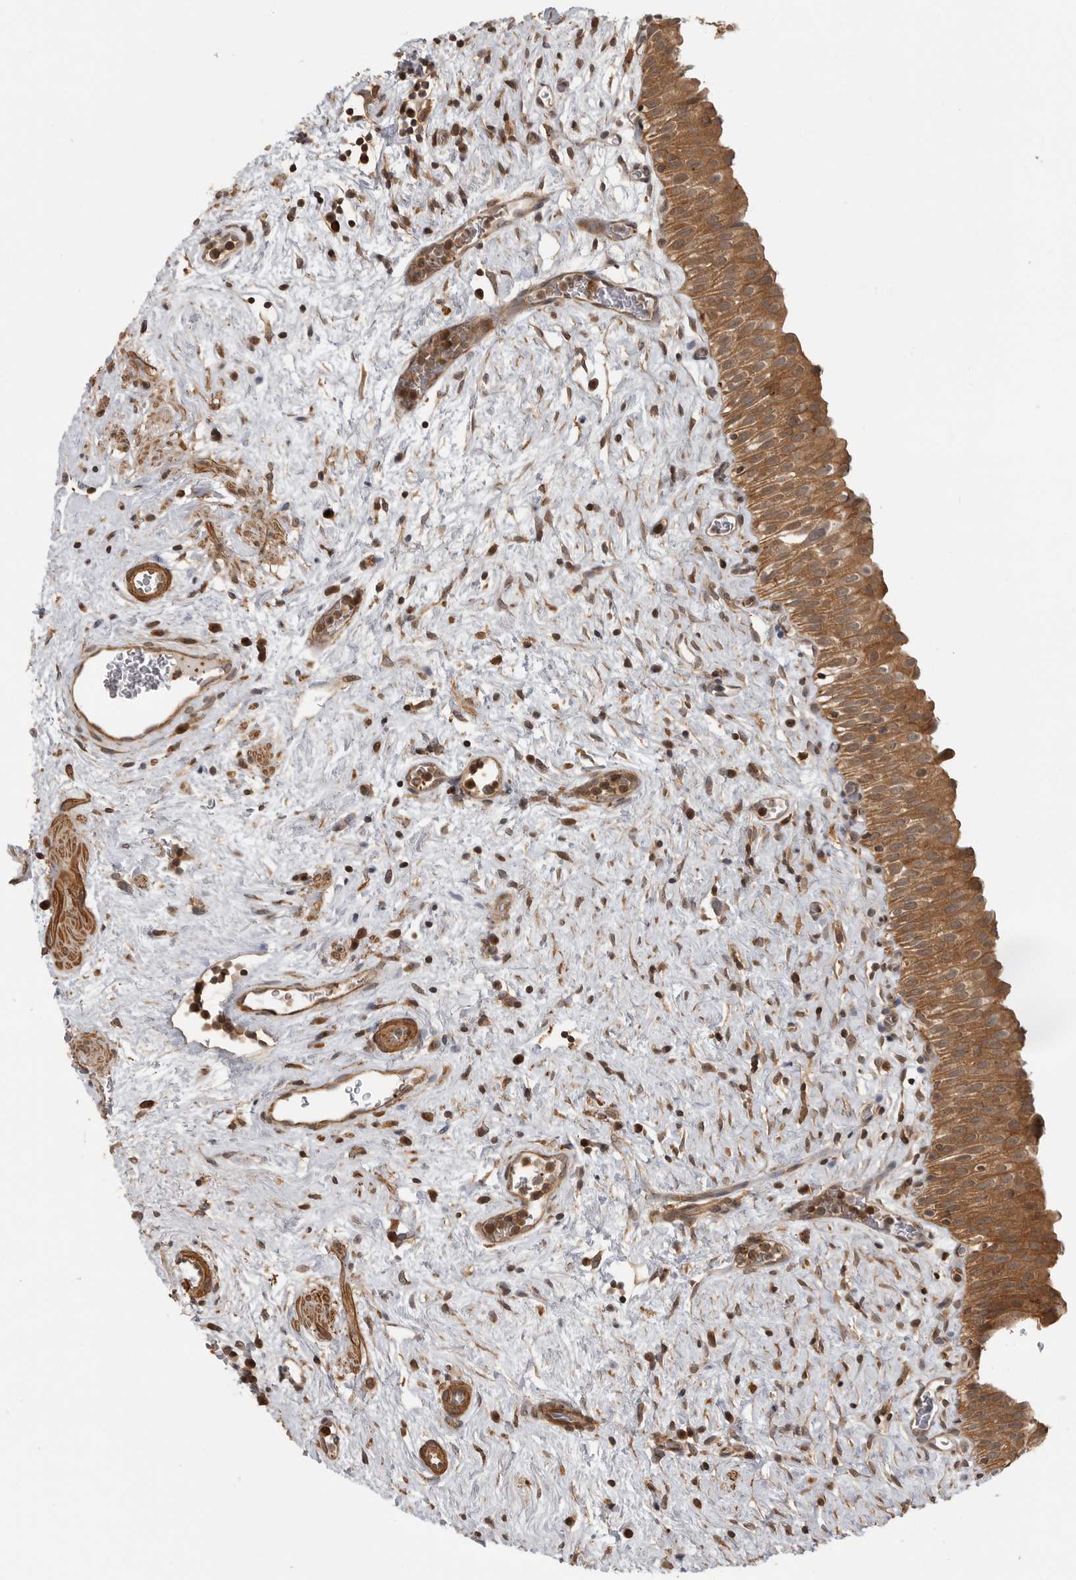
{"staining": {"intensity": "moderate", "quantity": ">75%", "location": "cytoplasmic/membranous"}, "tissue": "urinary bladder", "cell_type": "Urothelial cells", "image_type": "normal", "snomed": [{"axis": "morphology", "description": "Normal tissue, NOS"}, {"axis": "topography", "description": "Urinary bladder"}], "caption": "Protein expression by immunohistochemistry (IHC) exhibits moderate cytoplasmic/membranous staining in approximately >75% of urothelial cells in benign urinary bladder.", "gene": "ERN1", "patient": {"sex": "male", "age": 82}}